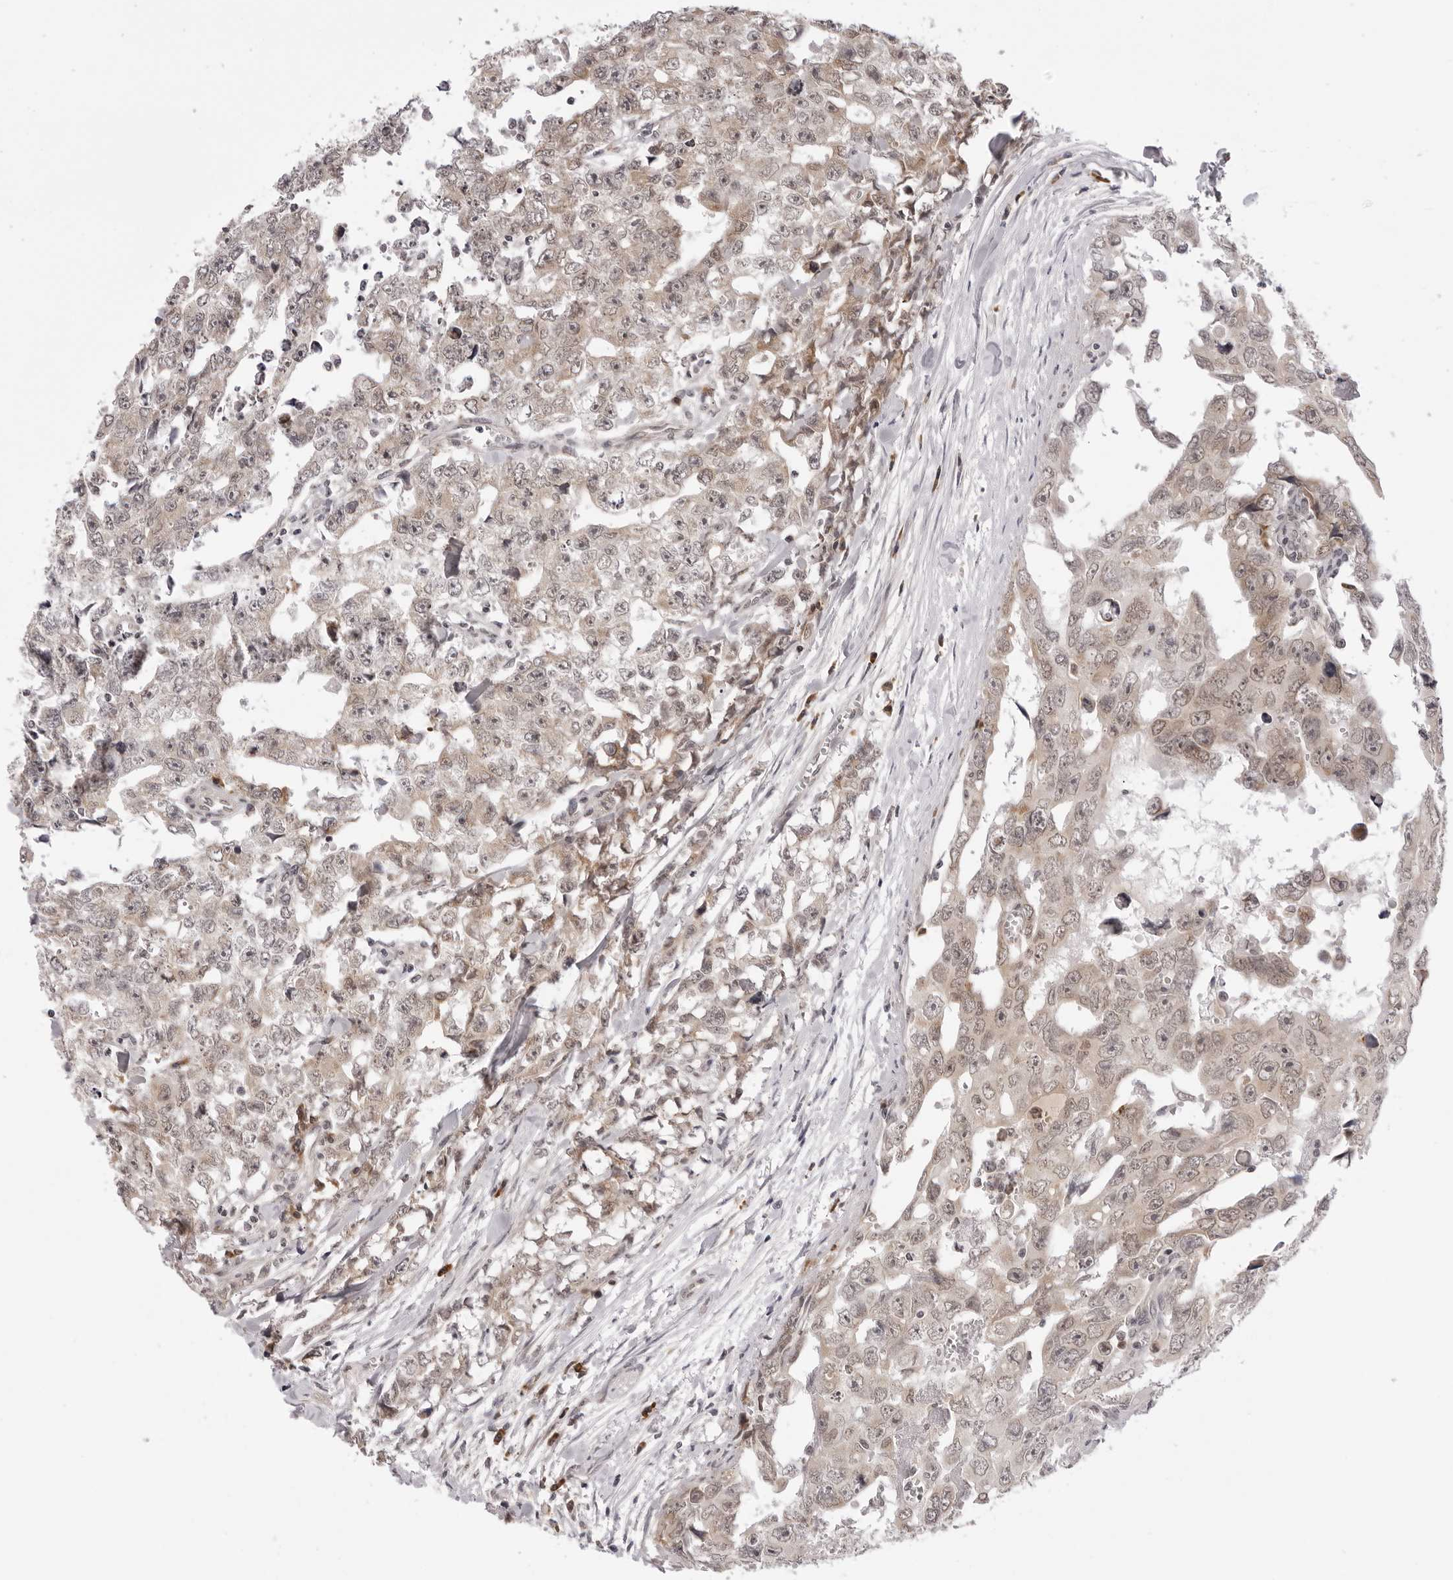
{"staining": {"intensity": "weak", "quantity": "25%-75%", "location": "cytoplasmic/membranous,nuclear"}, "tissue": "testis cancer", "cell_type": "Tumor cells", "image_type": "cancer", "snomed": [{"axis": "morphology", "description": "Carcinoma, Embryonal, NOS"}, {"axis": "topography", "description": "Testis"}], "caption": "Immunohistochemistry staining of embryonal carcinoma (testis), which shows low levels of weak cytoplasmic/membranous and nuclear staining in about 25%-75% of tumor cells indicating weak cytoplasmic/membranous and nuclear protein staining. The staining was performed using DAB (brown) for protein detection and nuclei were counterstained in hematoxylin (blue).", "gene": "ZC3H11A", "patient": {"sex": "male", "age": 28}}